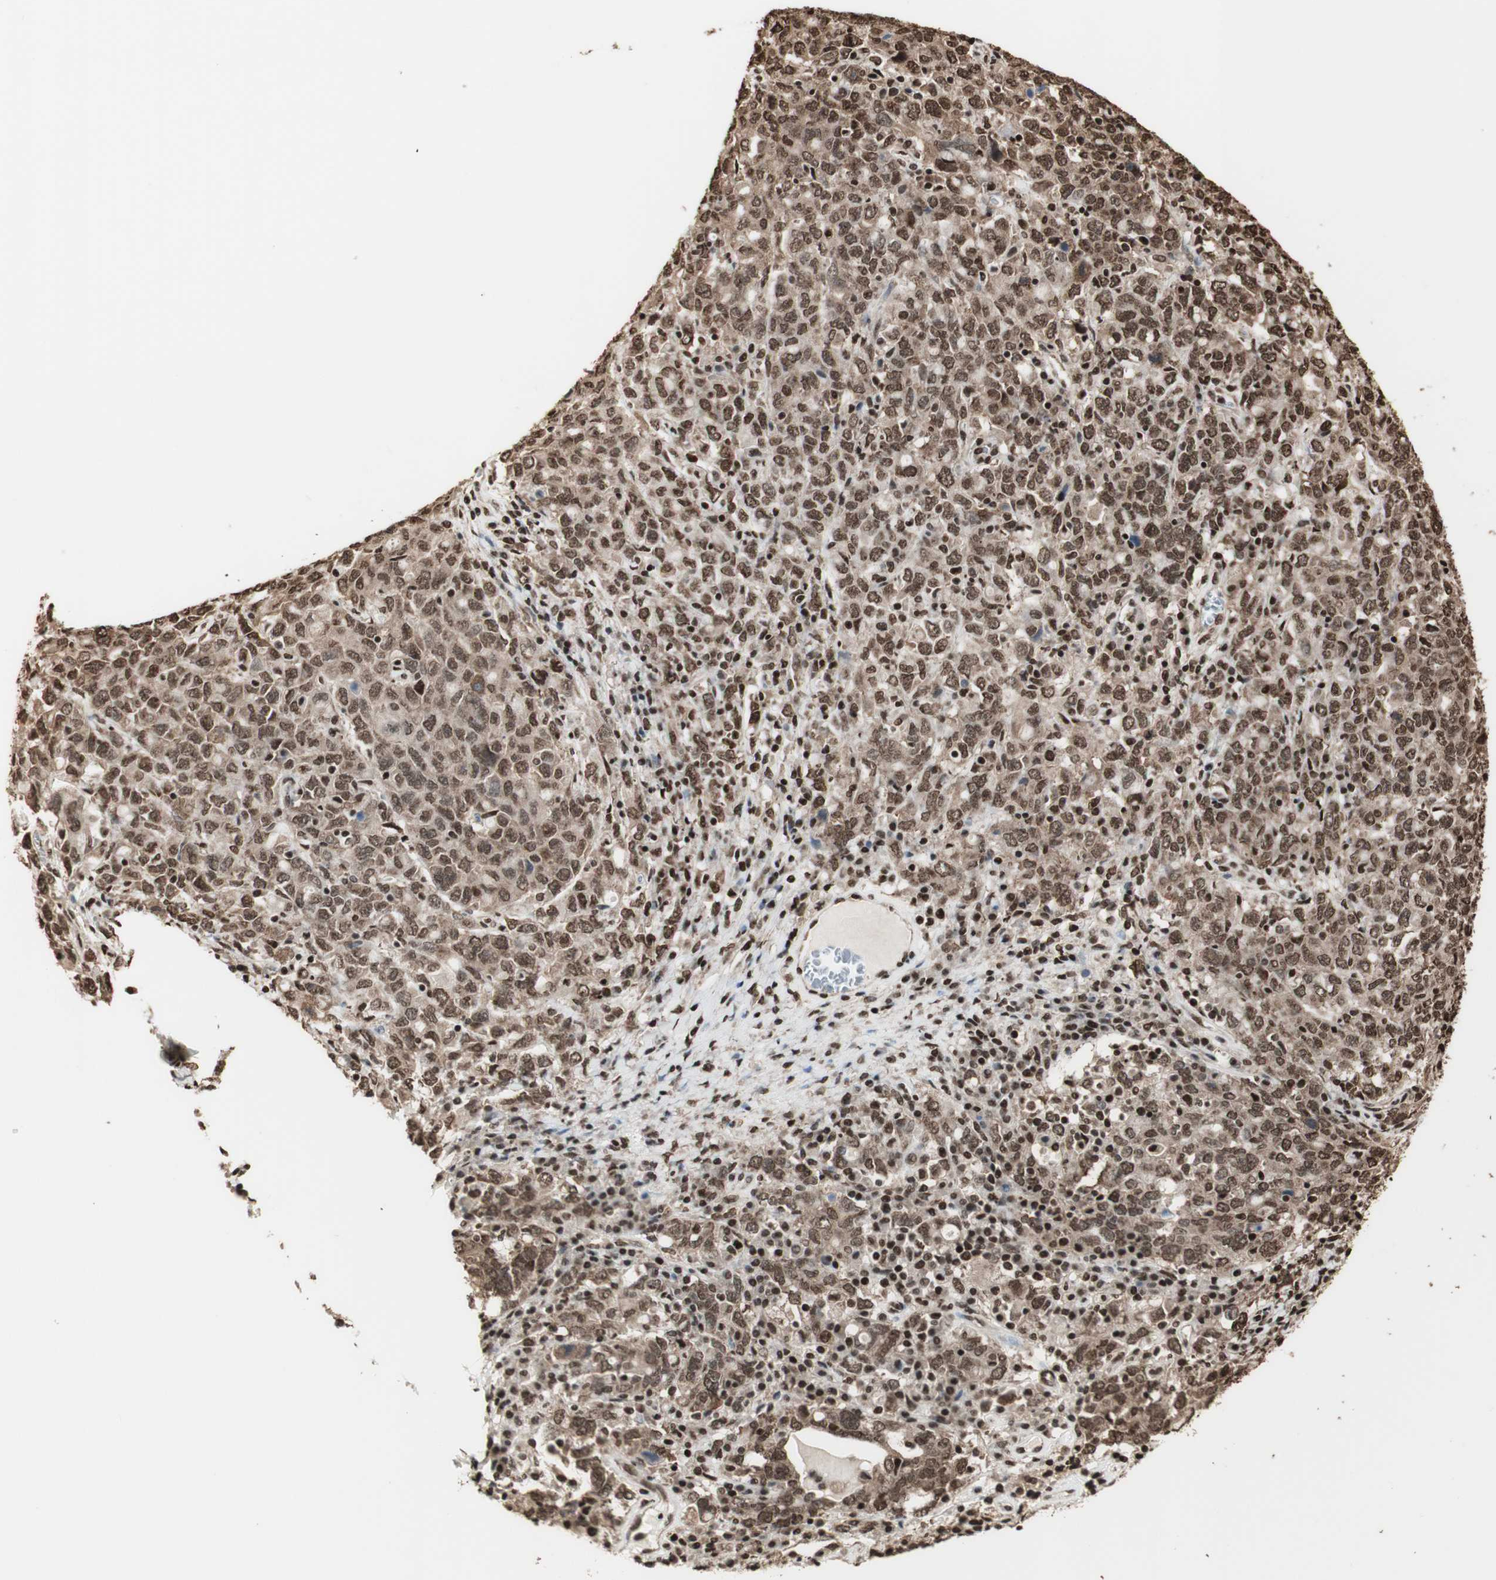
{"staining": {"intensity": "moderate", "quantity": ">75%", "location": "cytoplasmic/membranous,nuclear"}, "tissue": "ovarian cancer", "cell_type": "Tumor cells", "image_type": "cancer", "snomed": [{"axis": "morphology", "description": "Carcinoma, endometroid"}, {"axis": "topography", "description": "Ovary"}], "caption": "High-magnification brightfield microscopy of endometroid carcinoma (ovarian) stained with DAB (brown) and counterstained with hematoxylin (blue). tumor cells exhibit moderate cytoplasmic/membranous and nuclear staining is present in about>75% of cells. The protein of interest is stained brown, and the nuclei are stained in blue (DAB (3,3'-diaminobenzidine) IHC with brightfield microscopy, high magnification).", "gene": "HNRNPA2B1", "patient": {"sex": "female", "age": 62}}